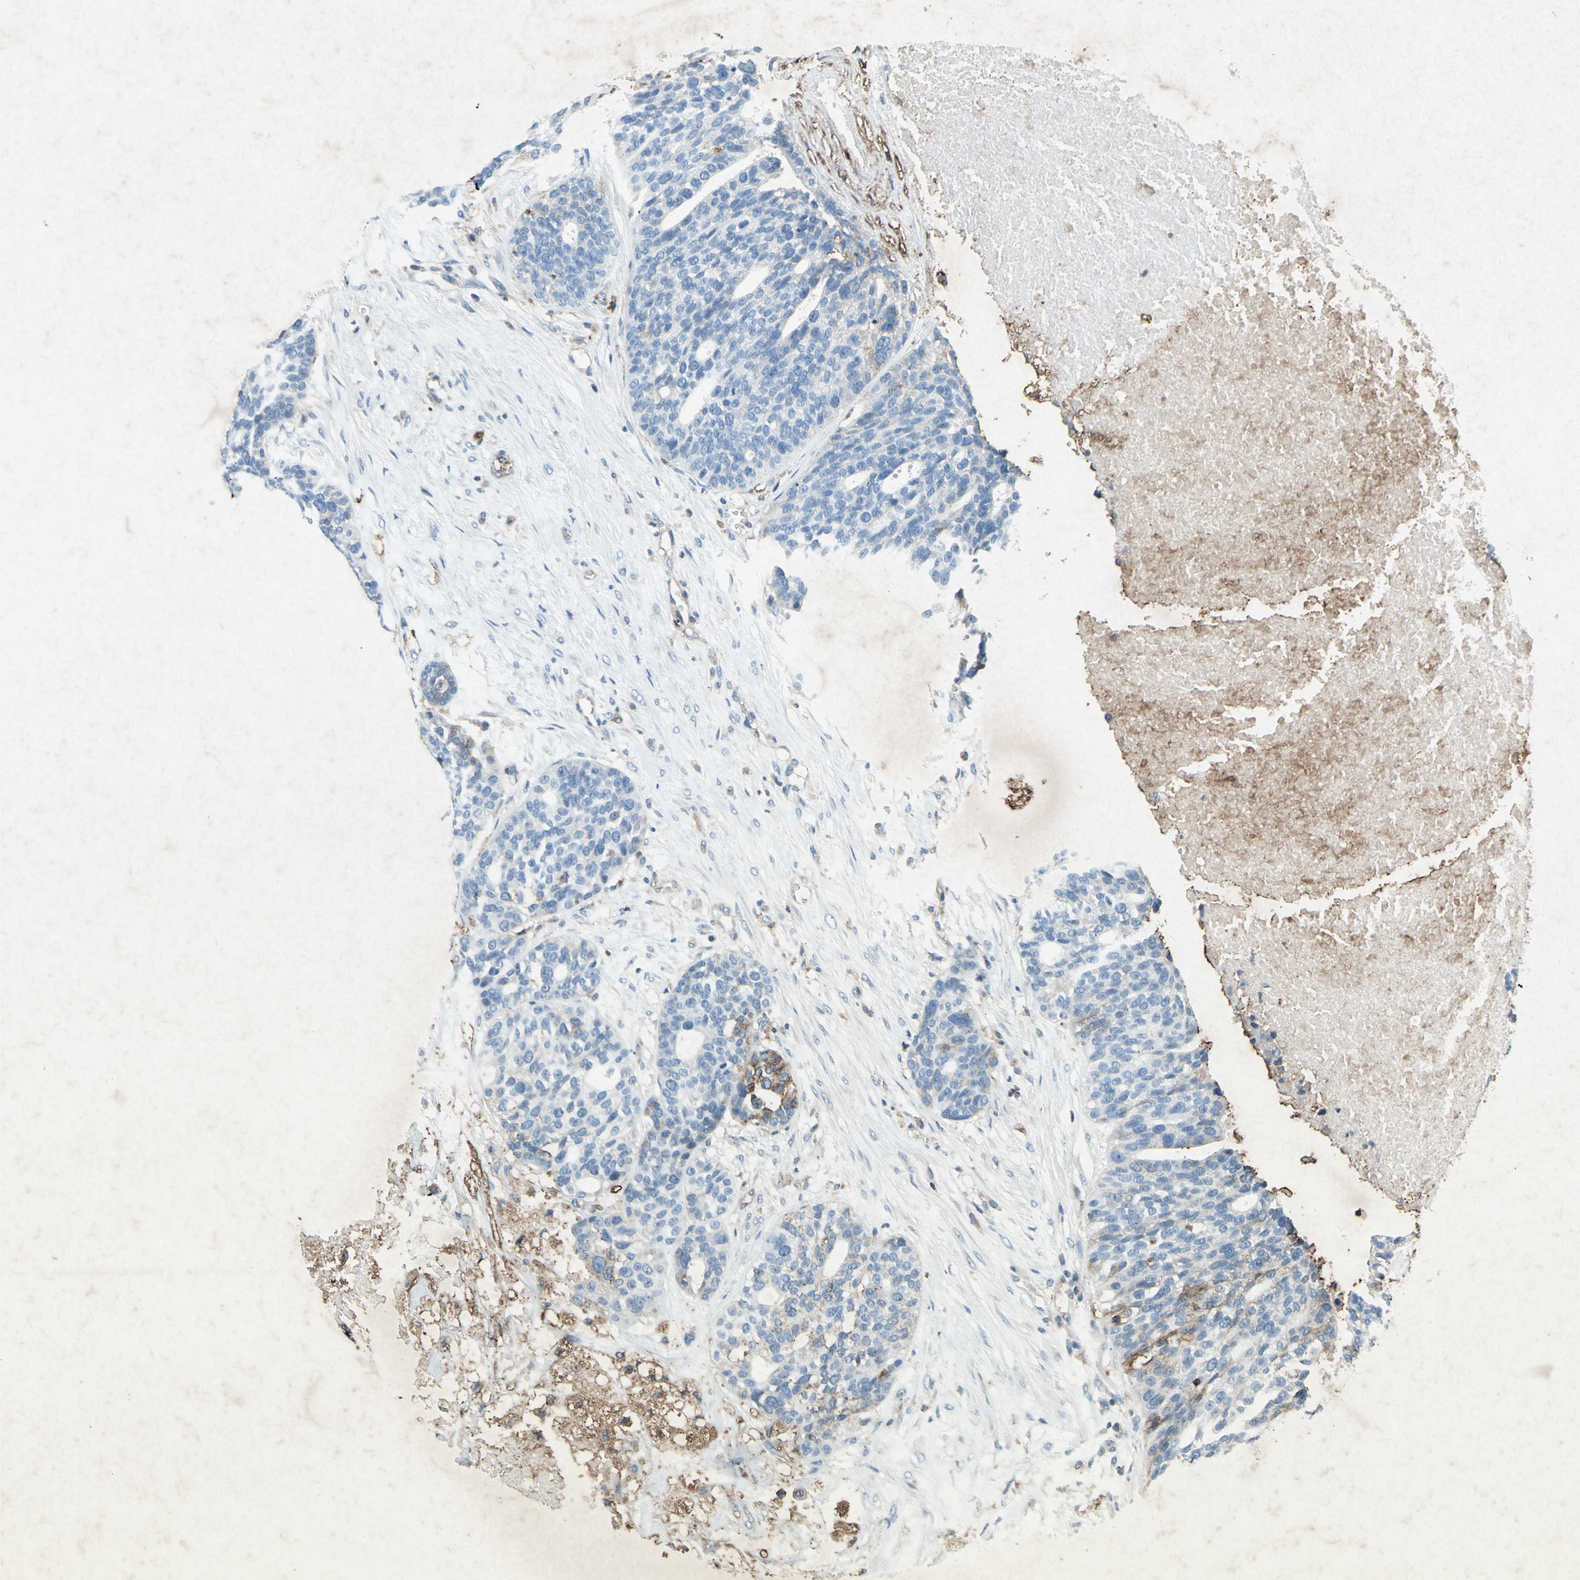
{"staining": {"intensity": "weak", "quantity": "<25%", "location": "cytoplasmic/membranous"}, "tissue": "ovarian cancer", "cell_type": "Tumor cells", "image_type": "cancer", "snomed": [{"axis": "morphology", "description": "Cystadenocarcinoma, serous, NOS"}, {"axis": "topography", "description": "Ovary"}], "caption": "Ovarian cancer (serous cystadenocarcinoma) stained for a protein using IHC exhibits no positivity tumor cells.", "gene": "CCR6", "patient": {"sex": "female", "age": 59}}